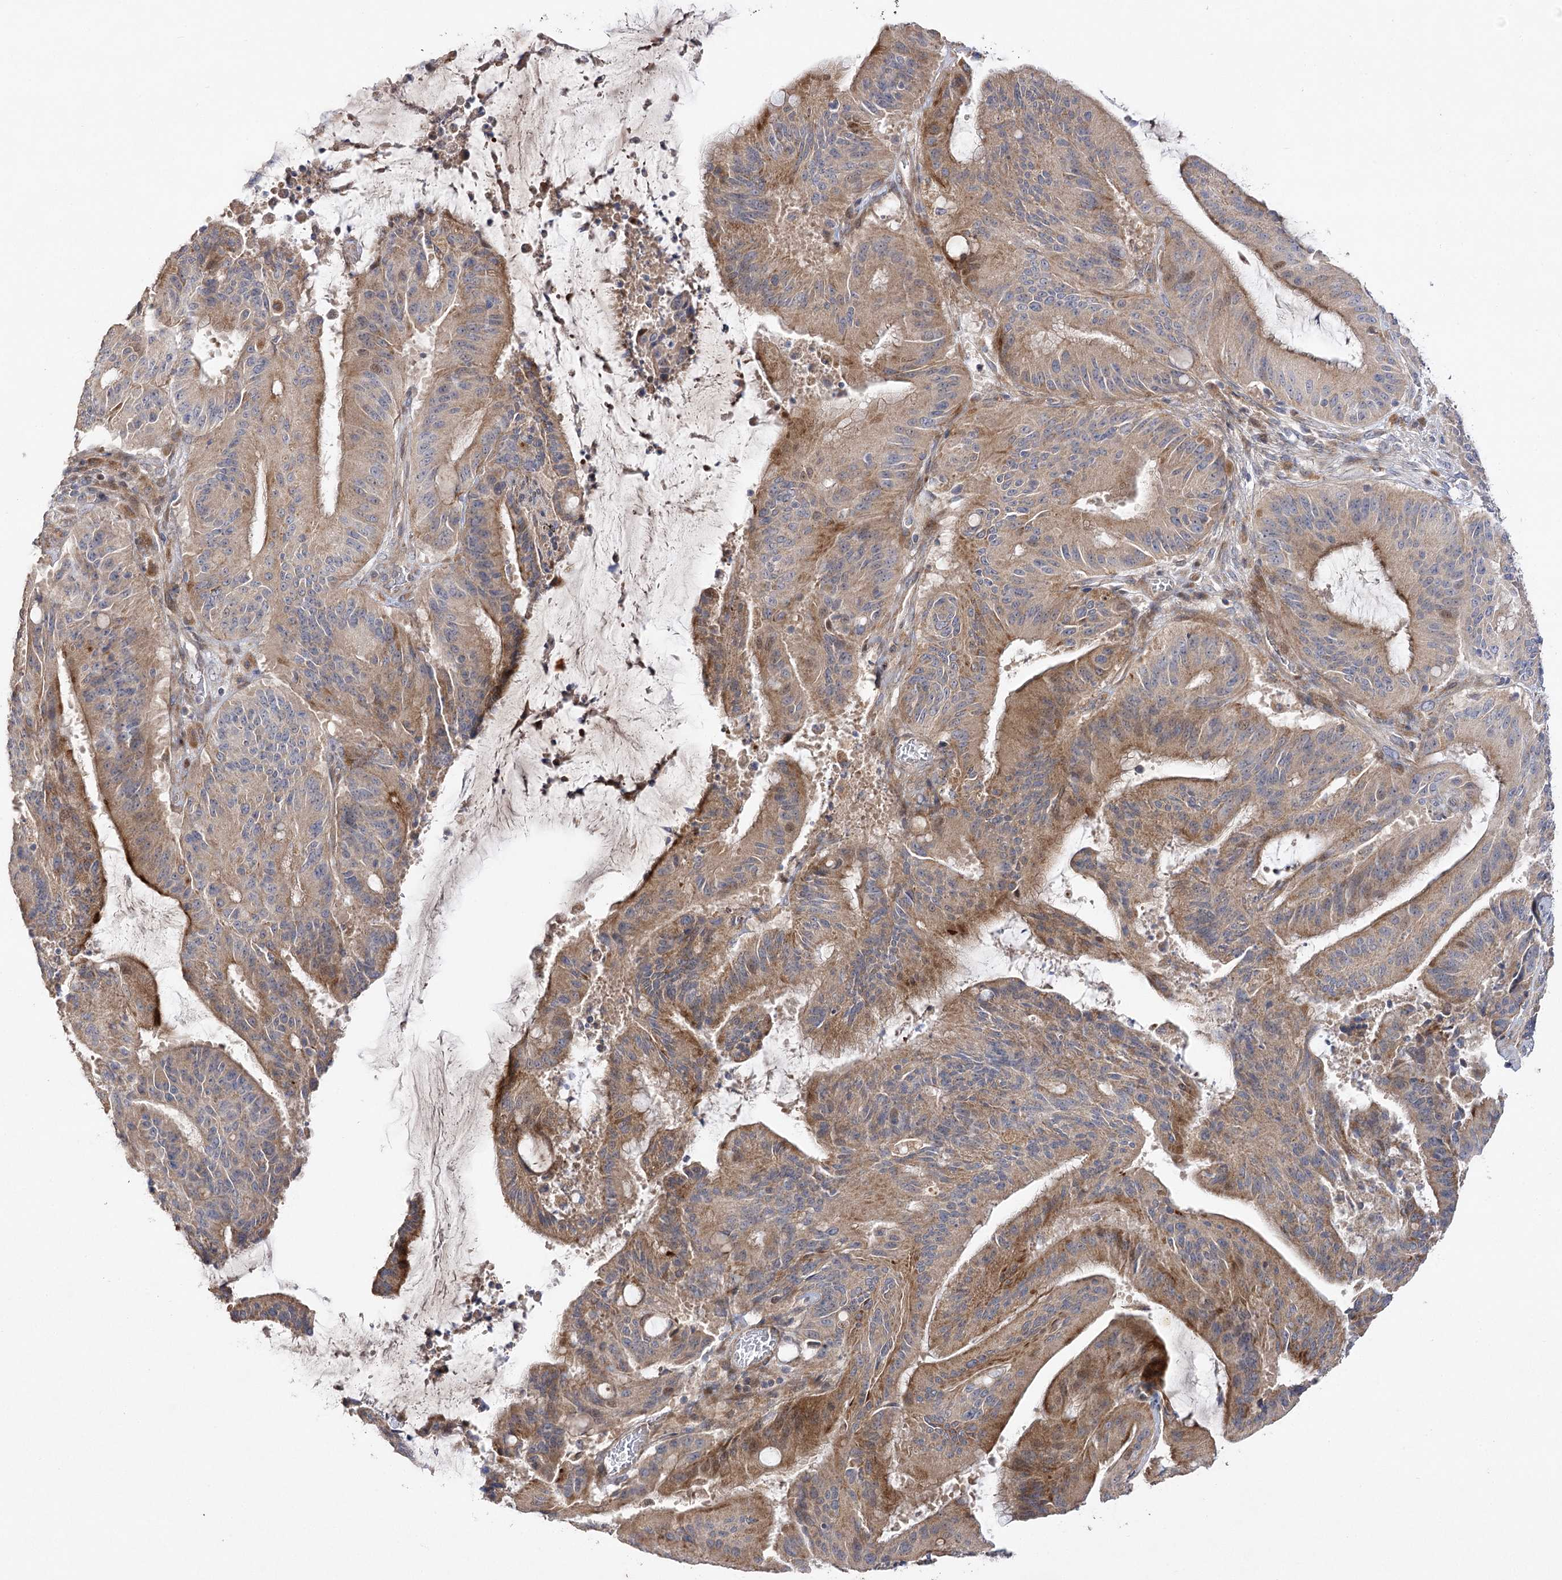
{"staining": {"intensity": "moderate", "quantity": ">75%", "location": "cytoplasmic/membranous"}, "tissue": "liver cancer", "cell_type": "Tumor cells", "image_type": "cancer", "snomed": [{"axis": "morphology", "description": "Normal tissue, NOS"}, {"axis": "morphology", "description": "Cholangiocarcinoma"}, {"axis": "topography", "description": "Liver"}, {"axis": "topography", "description": "Peripheral nerve tissue"}], "caption": "Immunohistochemical staining of human cholangiocarcinoma (liver) reveals moderate cytoplasmic/membranous protein positivity in approximately >75% of tumor cells.", "gene": "OBSL1", "patient": {"sex": "female", "age": 73}}